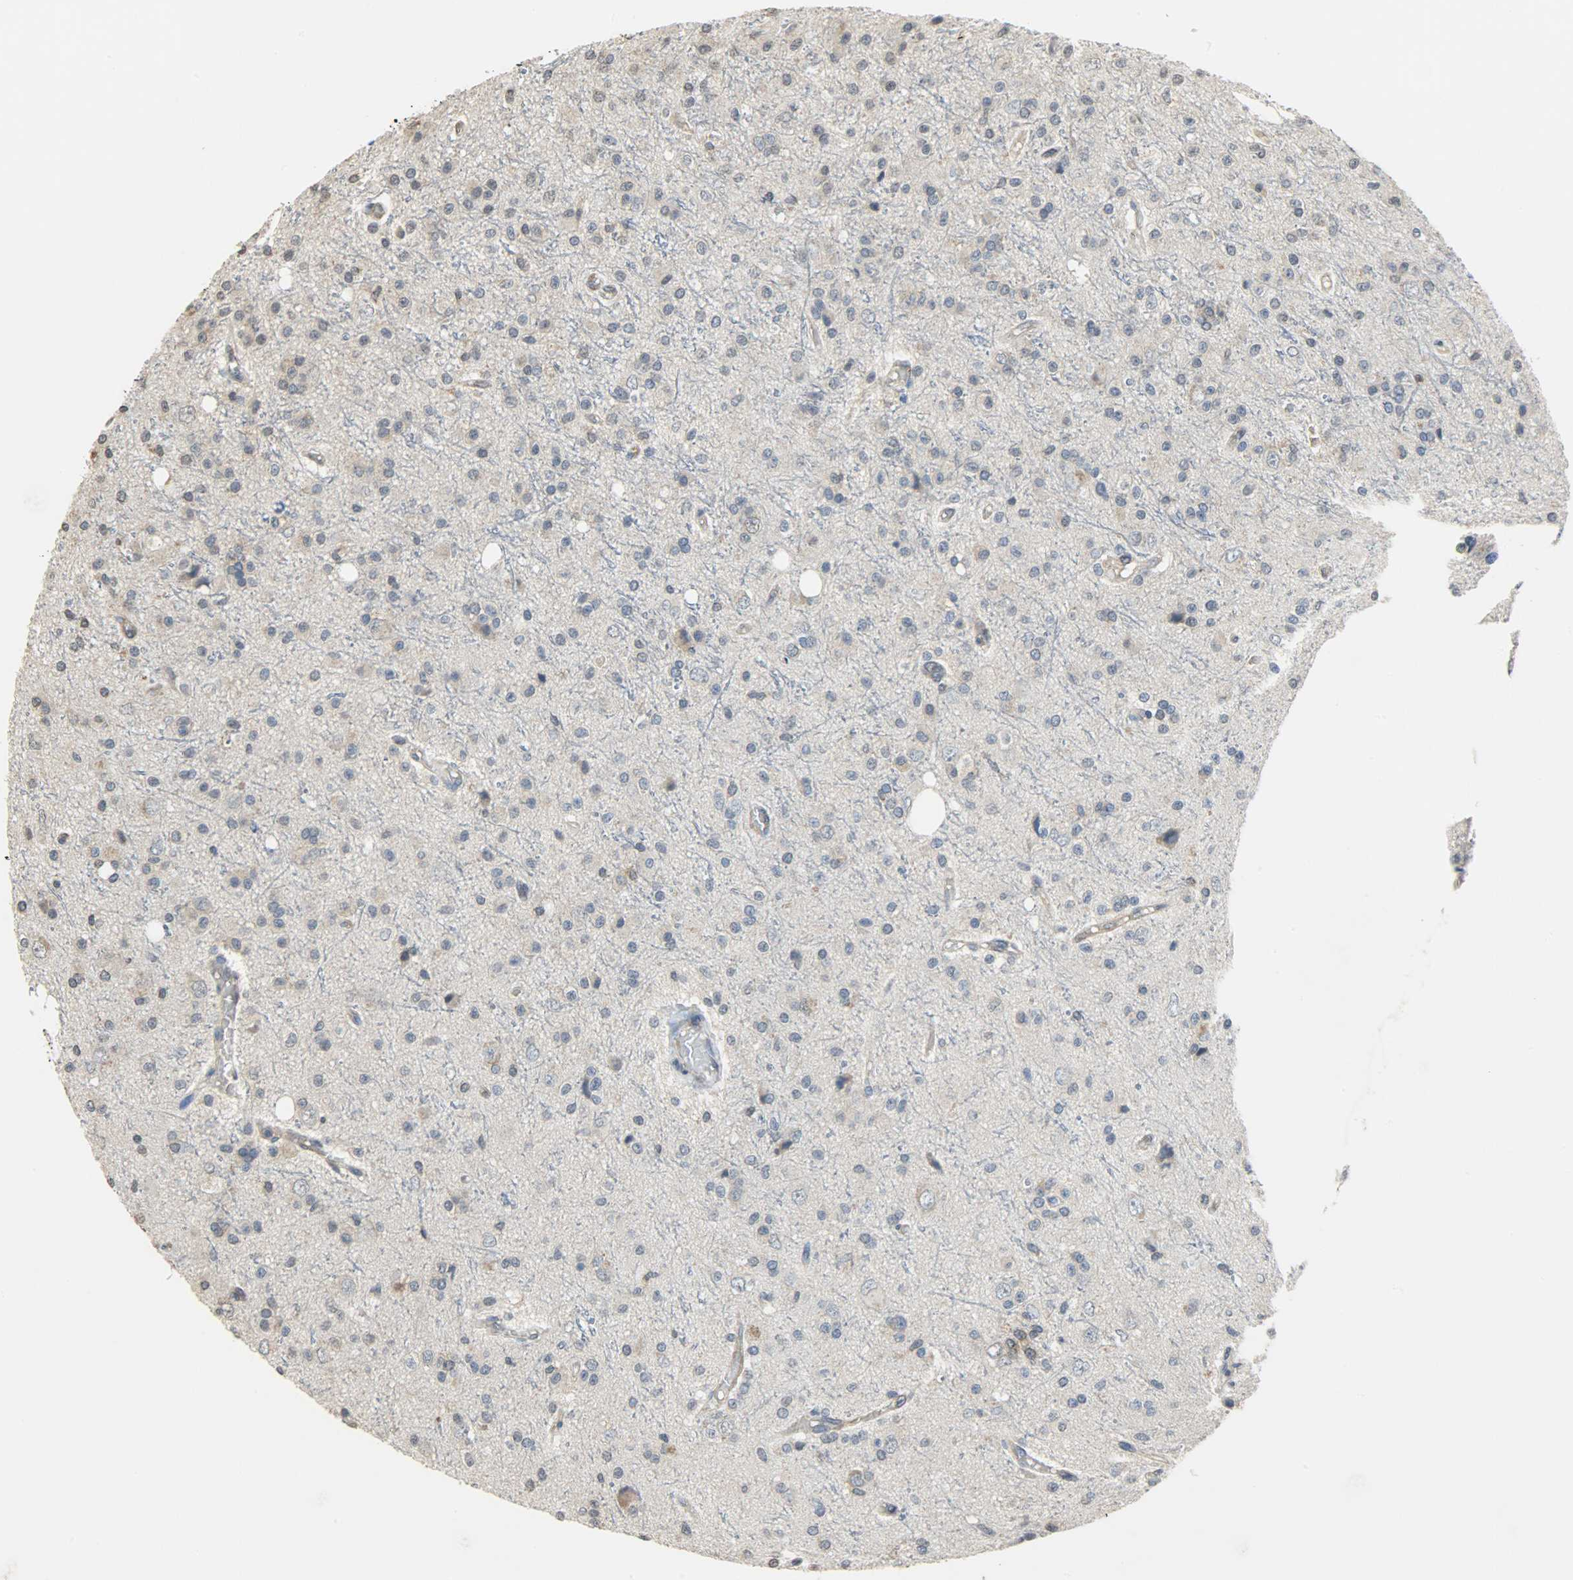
{"staining": {"intensity": "moderate", "quantity": "25%-75%", "location": "cytoplasmic/membranous"}, "tissue": "glioma", "cell_type": "Tumor cells", "image_type": "cancer", "snomed": [{"axis": "morphology", "description": "Glioma, malignant, High grade"}, {"axis": "topography", "description": "Brain"}], "caption": "Moderate cytoplasmic/membranous positivity is present in about 25%-75% of tumor cells in glioma.", "gene": "TRIM21", "patient": {"sex": "male", "age": 47}}